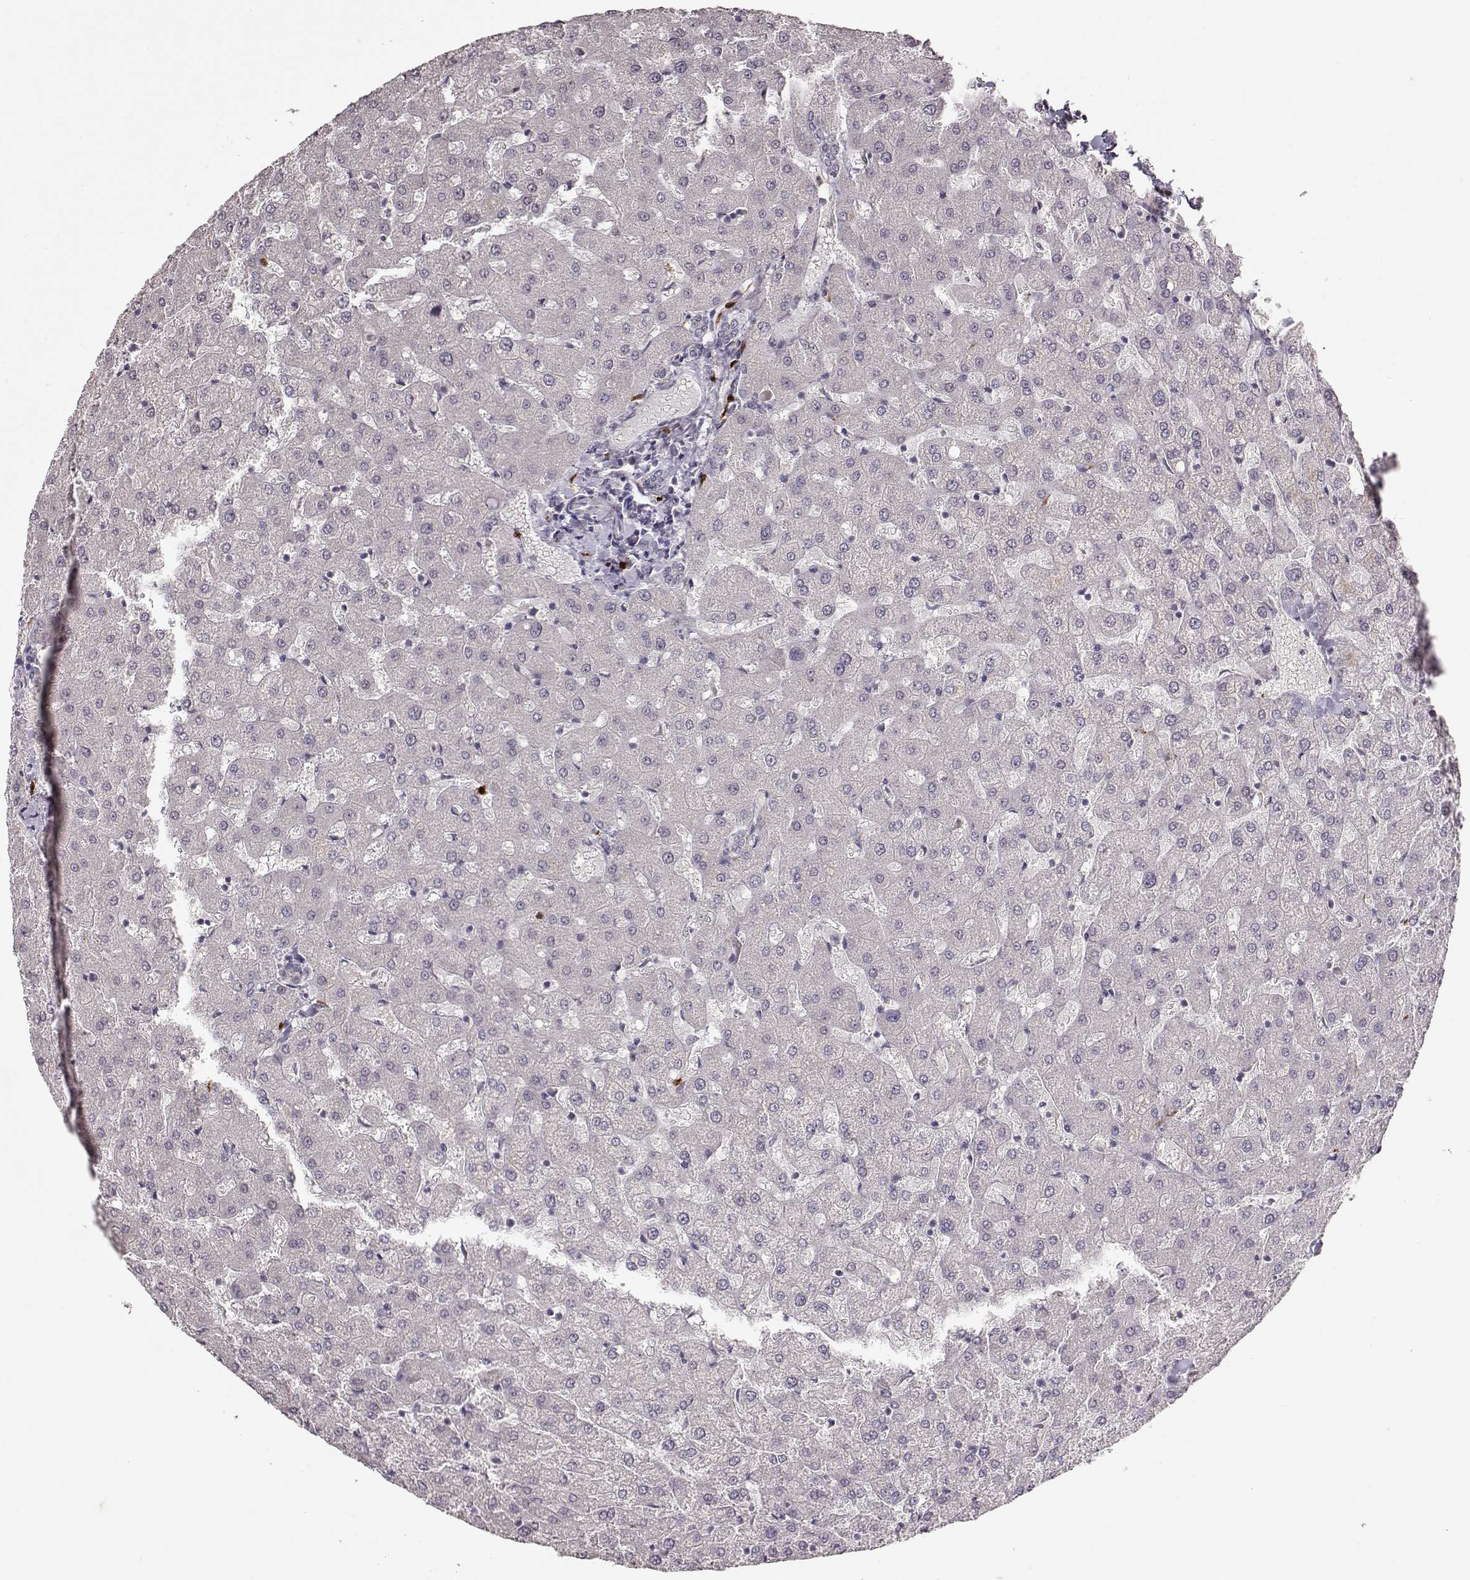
{"staining": {"intensity": "negative", "quantity": "none", "location": "none"}, "tissue": "liver", "cell_type": "Cholangiocytes", "image_type": "normal", "snomed": [{"axis": "morphology", "description": "Normal tissue, NOS"}, {"axis": "topography", "description": "Liver"}], "caption": "Cholangiocytes are negative for protein expression in unremarkable human liver. (DAB immunohistochemistry, high magnification).", "gene": "S100B", "patient": {"sex": "female", "age": 50}}